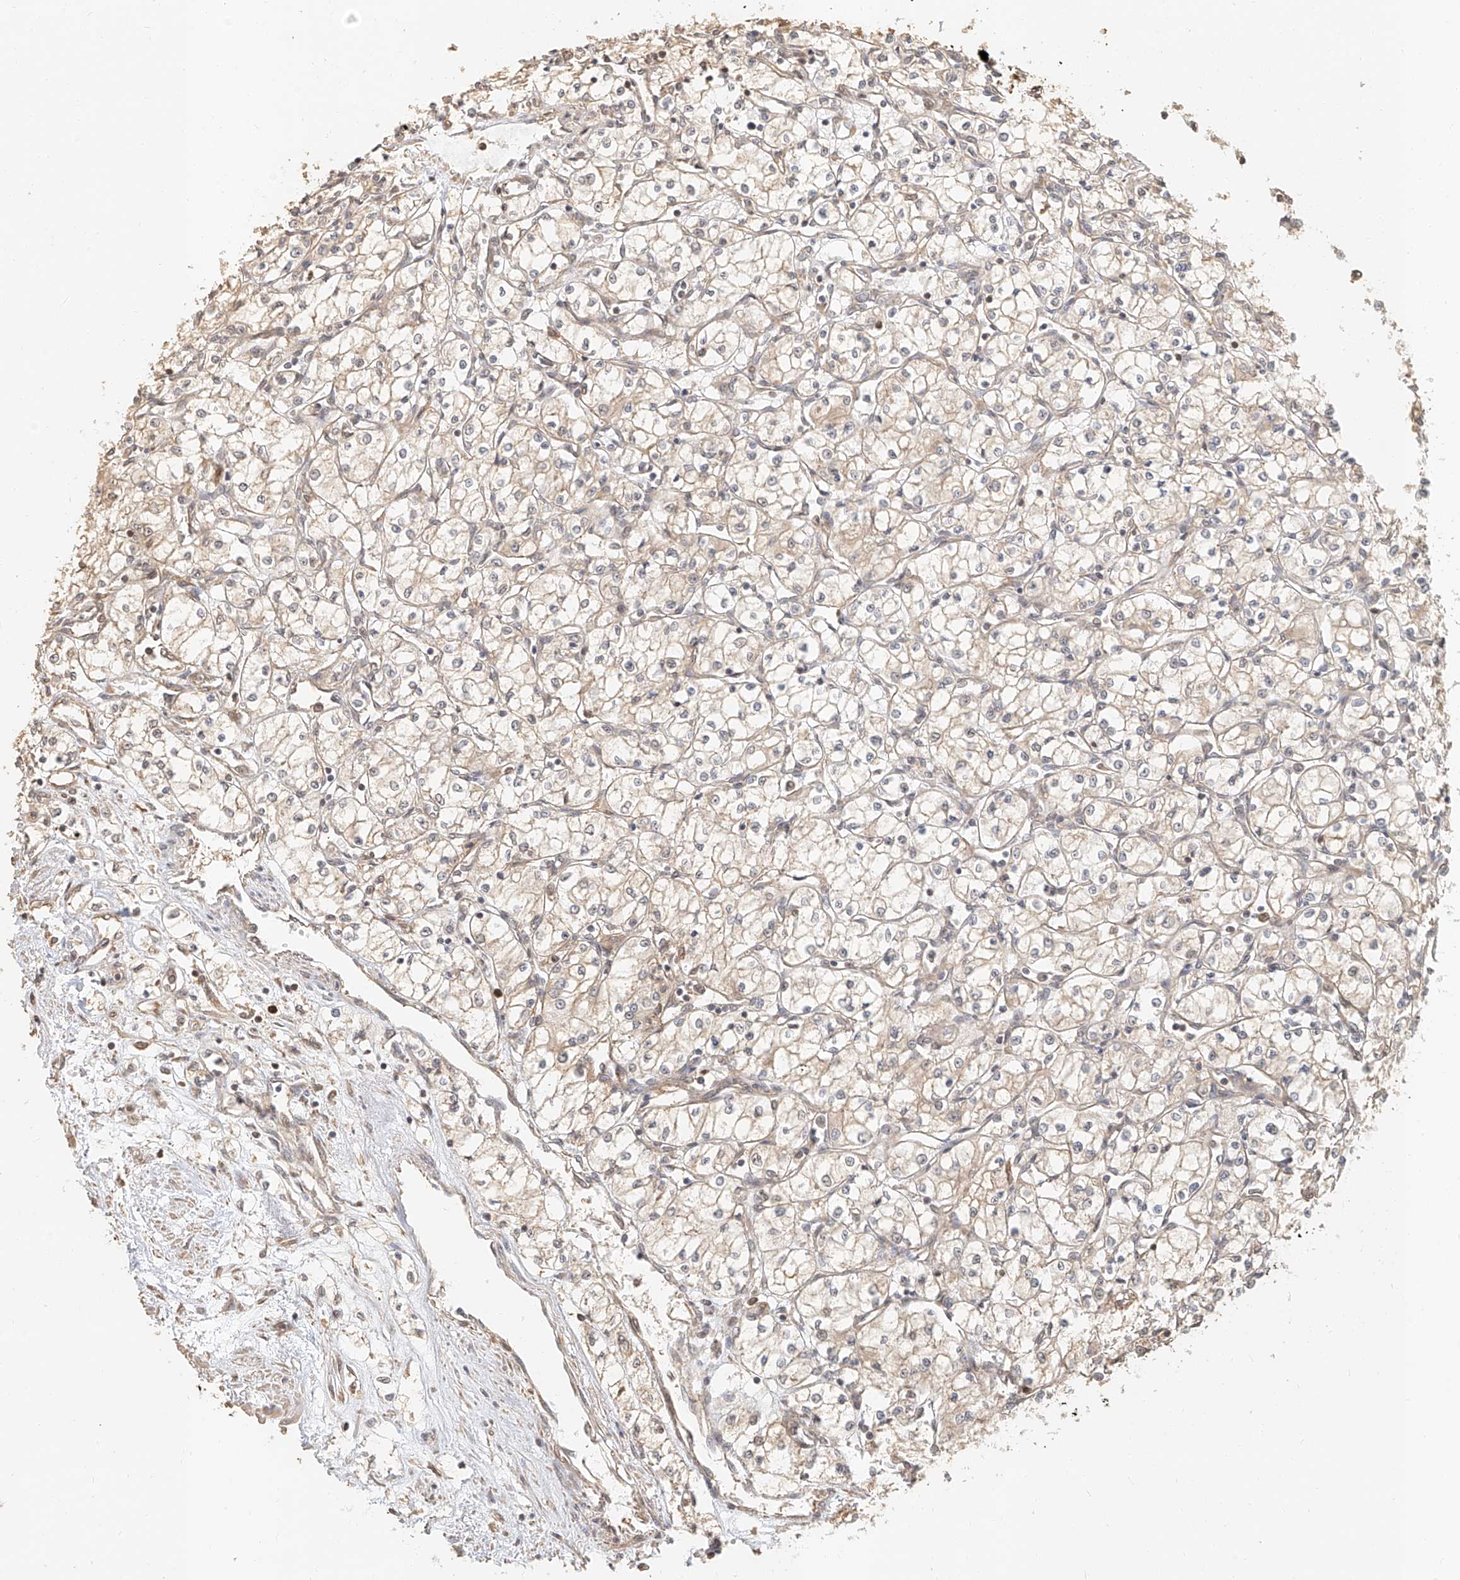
{"staining": {"intensity": "negative", "quantity": "none", "location": "none"}, "tissue": "renal cancer", "cell_type": "Tumor cells", "image_type": "cancer", "snomed": [{"axis": "morphology", "description": "Adenocarcinoma, NOS"}, {"axis": "topography", "description": "Kidney"}], "caption": "An immunohistochemistry histopathology image of renal cancer (adenocarcinoma) is shown. There is no staining in tumor cells of renal cancer (adenocarcinoma). Nuclei are stained in blue.", "gene": "NAP1L1", "patient": {"sex": "male", "age": 59}}